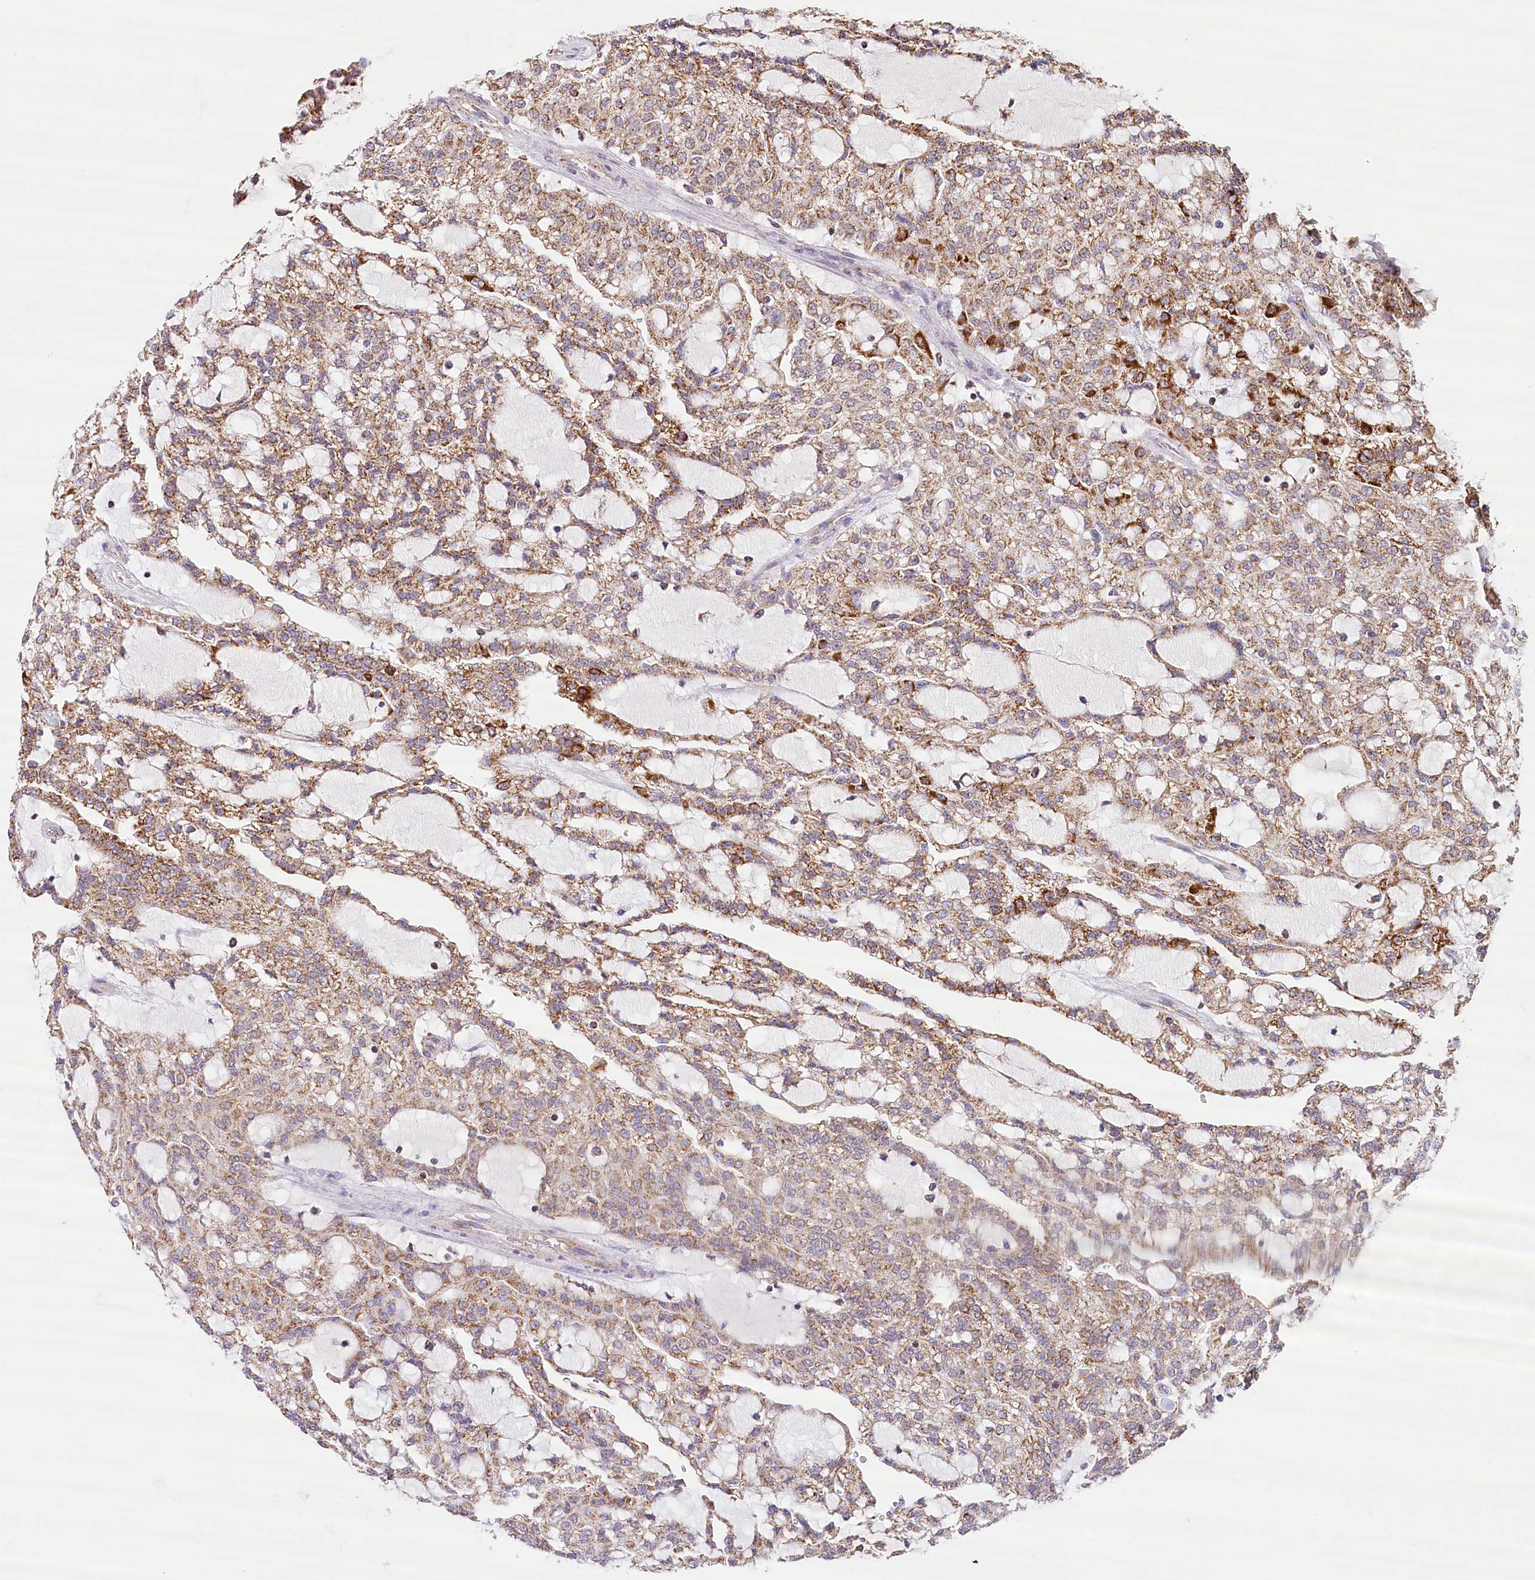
{"staining": {"intensity": "moderate", "quantity": ">75%", "location": "cytoplasmic/membranous"}, "tissue": "renal cancer", "cell_type": "Tumor cells", "image_type": "cancer", "snomed": [{"axis": "morphology", "description": "Adenocarcinoma, NOS"}, {"axis": "topography", "description": "Kidney"}], "caption": "Tumor cells exhibit medium levels of moderate cytoplasmic/membranous expression in about >75% of cells in renal adenocarcinoma. The staining is performed using DAB brown chromogen to label protein expression. The nuclei are counter-stained blue using hematoxylin.", "gene": "LSS", "patient": {"sex": "male", "age": 63}}